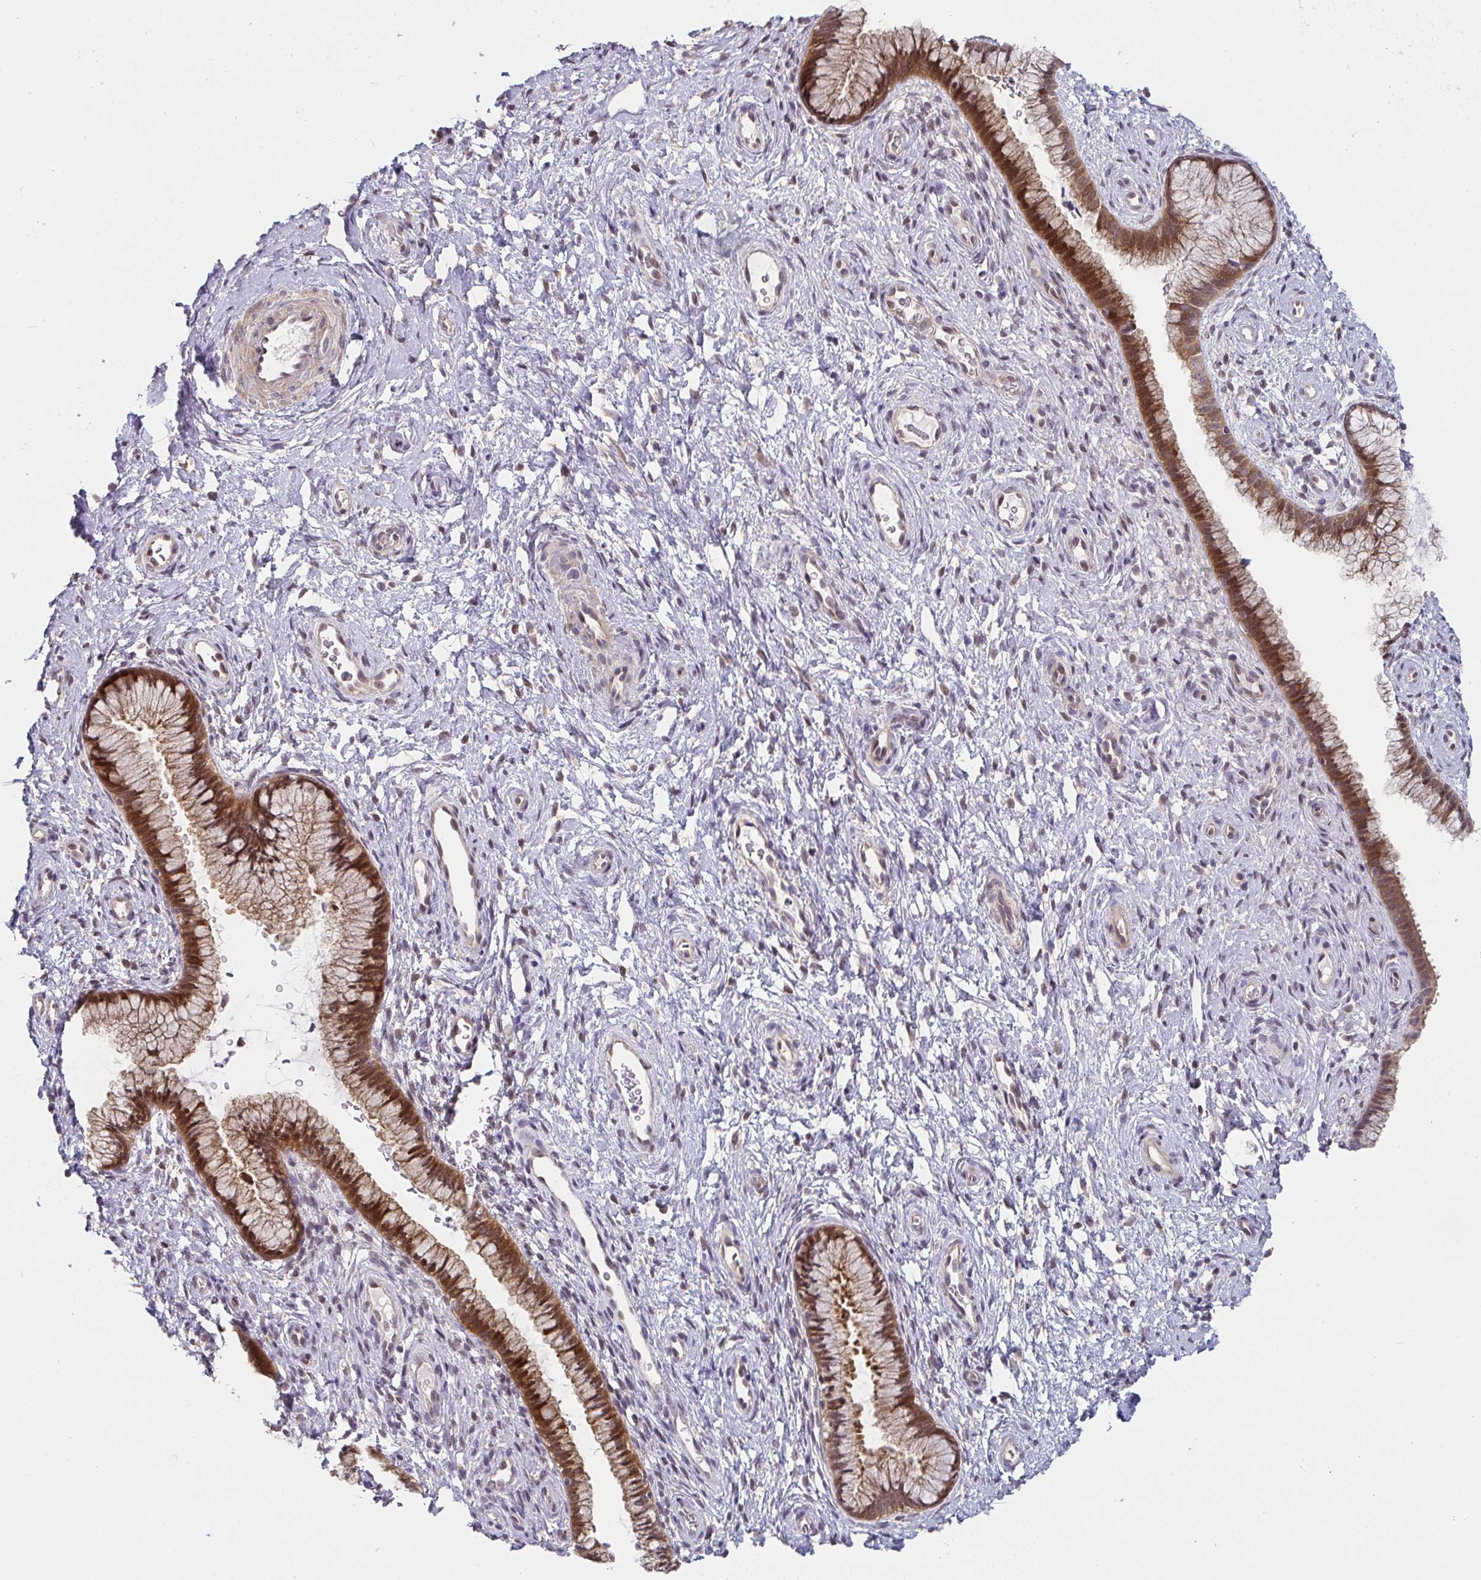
{"staining": {"intensity": "strong", "quantity": ">75%", "location": "cytoplasmic/membranous,nuclear"}, "tissue": "cervix", "cell_type": "Glandular cells", "image_type": "normal", "snomed": [{"axis": "morphology", "description": "Normal tissue, NOS"}, {"axis": "topography", "description": "Cervix"}], "caption": "The histopathology image reveals immunohistochemical staining of unremarkable cervix. There is strong cytoplasmic/membranous,nuclear staining is seen in approximately >75% of glandular cells.", "gene": "RANGRF", "patient": {"sex": "female", "age": 34}}